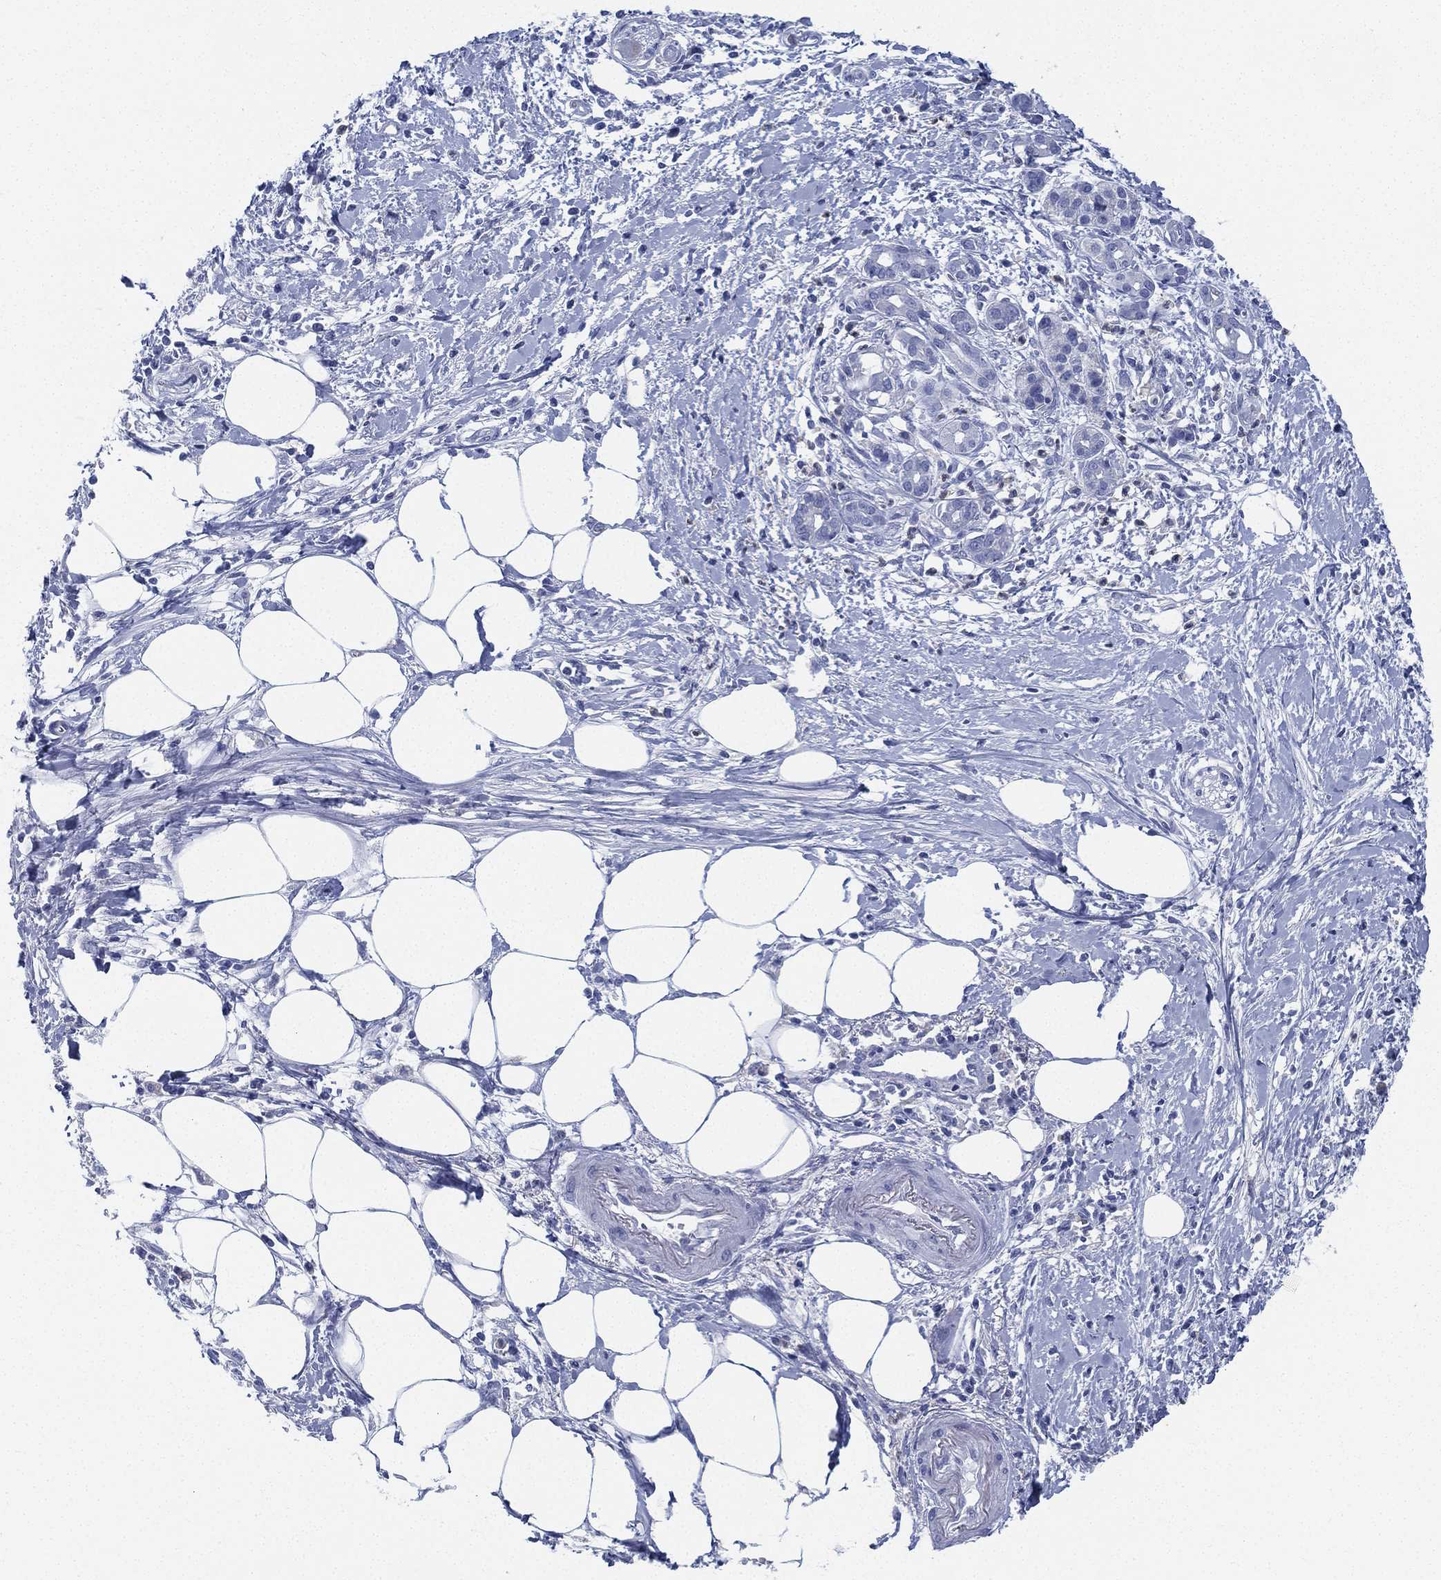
{"staining": {"intensity": "negative", "quantity": "none", "location": "none"}, "tissue": "pancreatic cancer", "cell_type": "Tumor cells", "image_type": "cancer", "snomed": [{"axis": "morphology", "description": "Adenocarcinoma, NOS"}, {"axis": "topography", "description": "Pancreas"}], "caption": "IHC histopathology image of neoplastic tissue: human pancreatic cancer (adenocarcinoma) stained with DAB reveals no significant protein staining in tumor cells.", "gene": "DEFB121", "patient": {"sex": "male", "age": 72}}